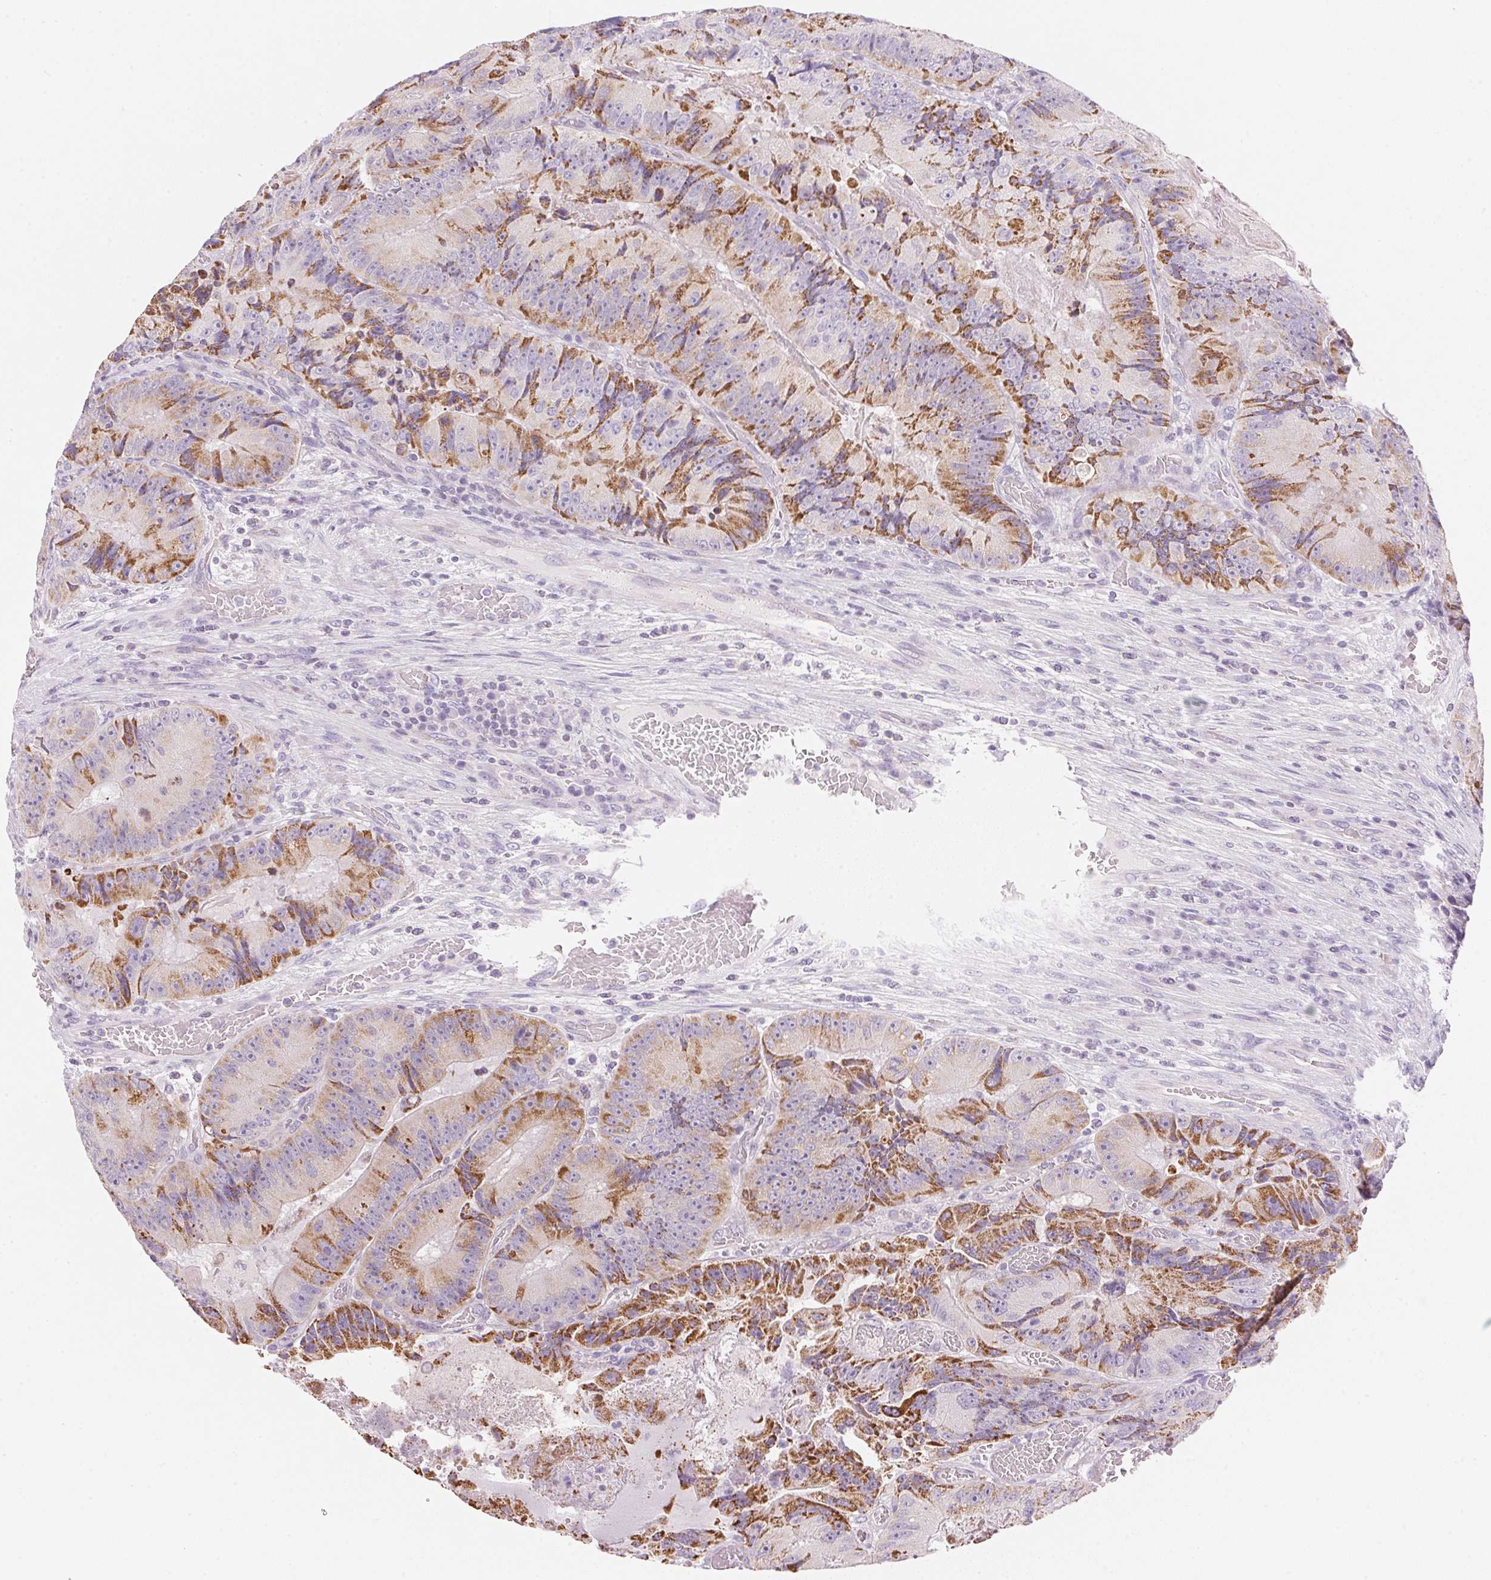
{"staining": {"intensity": "moderate", "quantity": "25%-75%", "location": "cytoplasmic/membranous"}, "tissue": "colorectal cancer", "cell_type": "Tumor cells", "image_type": "cancer", "snomed": [{"axis": "morphology", "description": "Adenocarcinoma, NOS"}, {"axis": "topography", "description": "Colon"}], "caption": "Immunohistochemical staining of human colorectal cancer (adenocarcinoma) demonstrates moderate cytoplasmic/membranous protein expression in approximately 25%-75% of tumor cells.", "gene": "CYP11B1", "patient": {"sex": "female", "age": 86}}